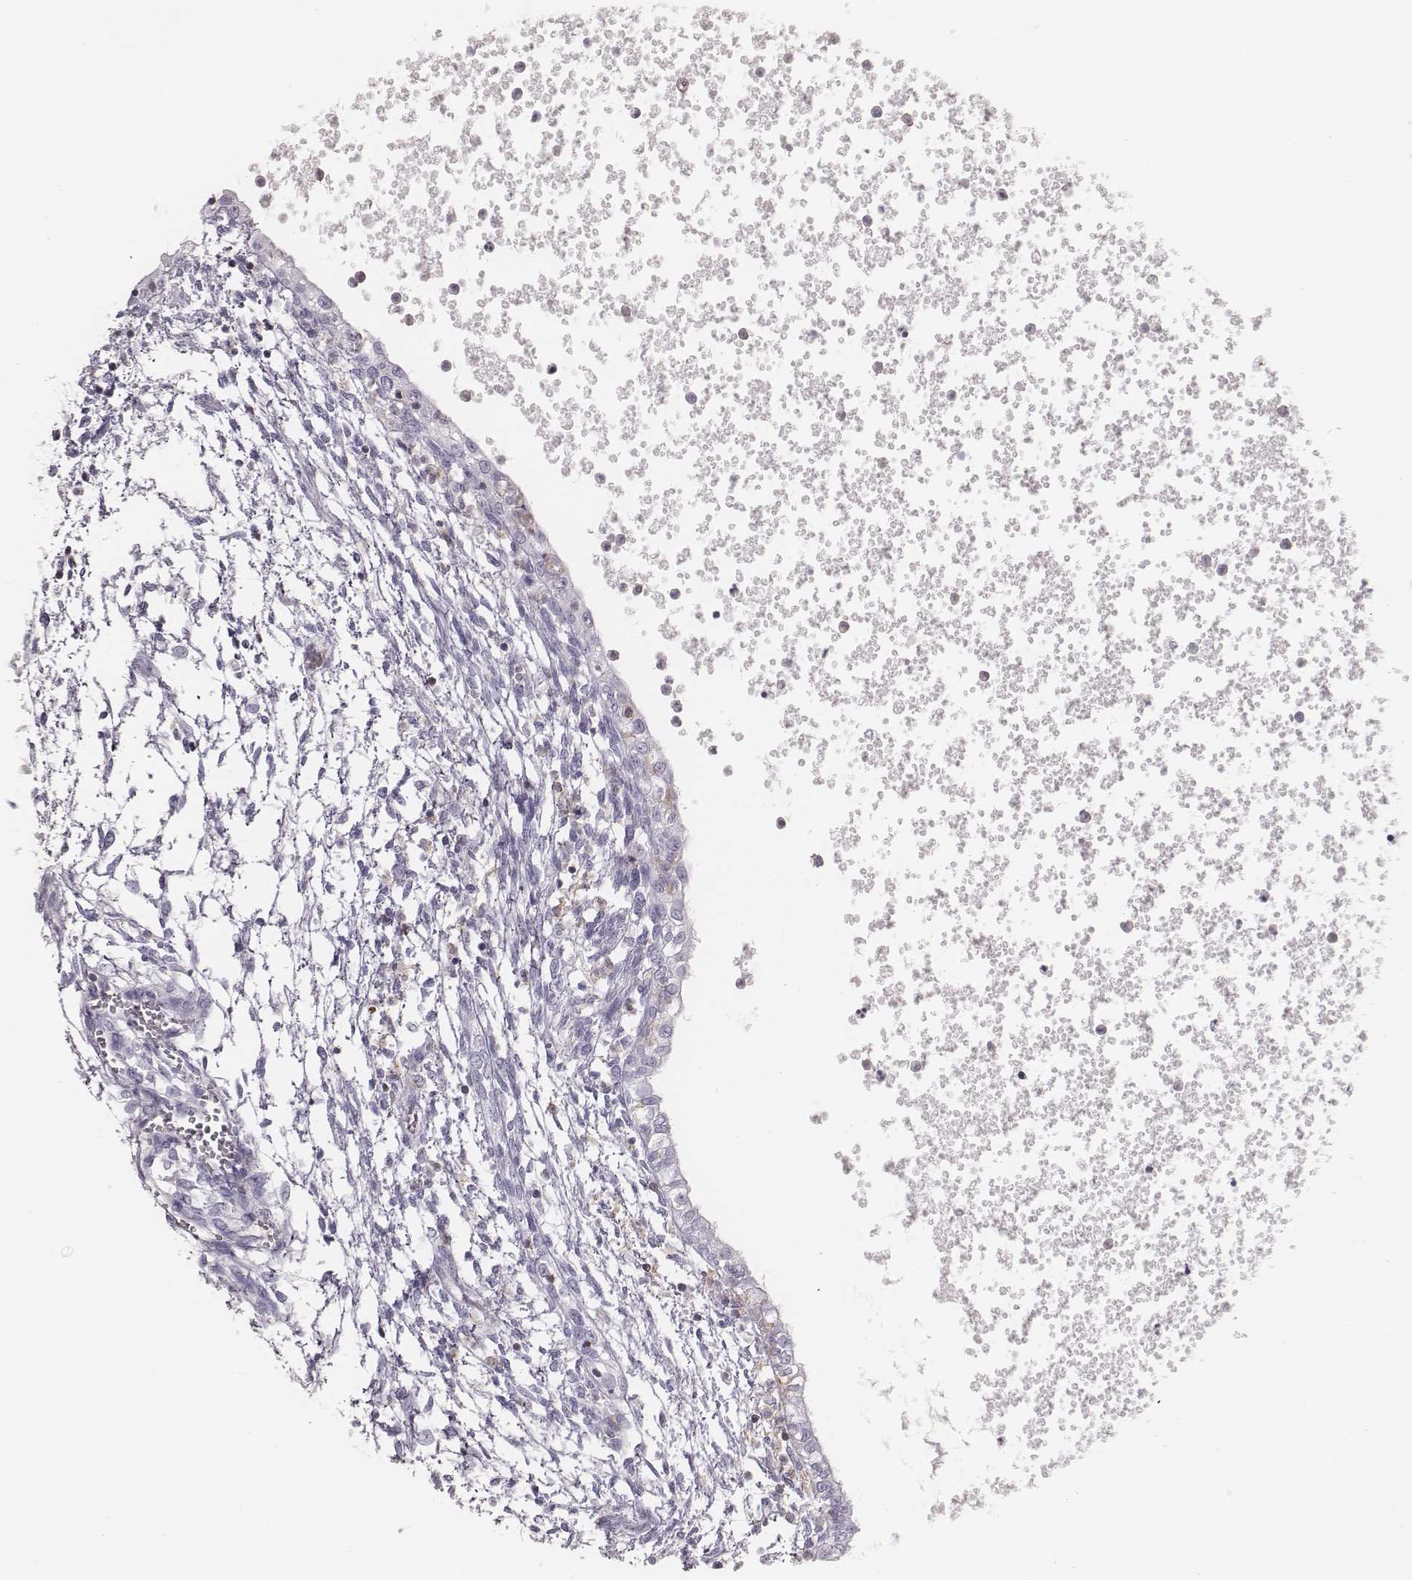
{"staining": {"intensity": "negative", "quantity": "none", "location": "none"}, "tissue": "testis cancer", "cell_type": "Tumor cells", "image_type": "cancer", "snomed": [{"axis": "morphology", "description": "Carcinoma, Embryonal, NOS"}, {"axis": "topography", "description": "Testis"}], "caption": "This is a image of immunohistochemistry staining of testis embryonal carcinoma, which shows no positivity in tumor cells.", "gene": "ZNF365", "patient": {"sex": "male", "age": 37}}